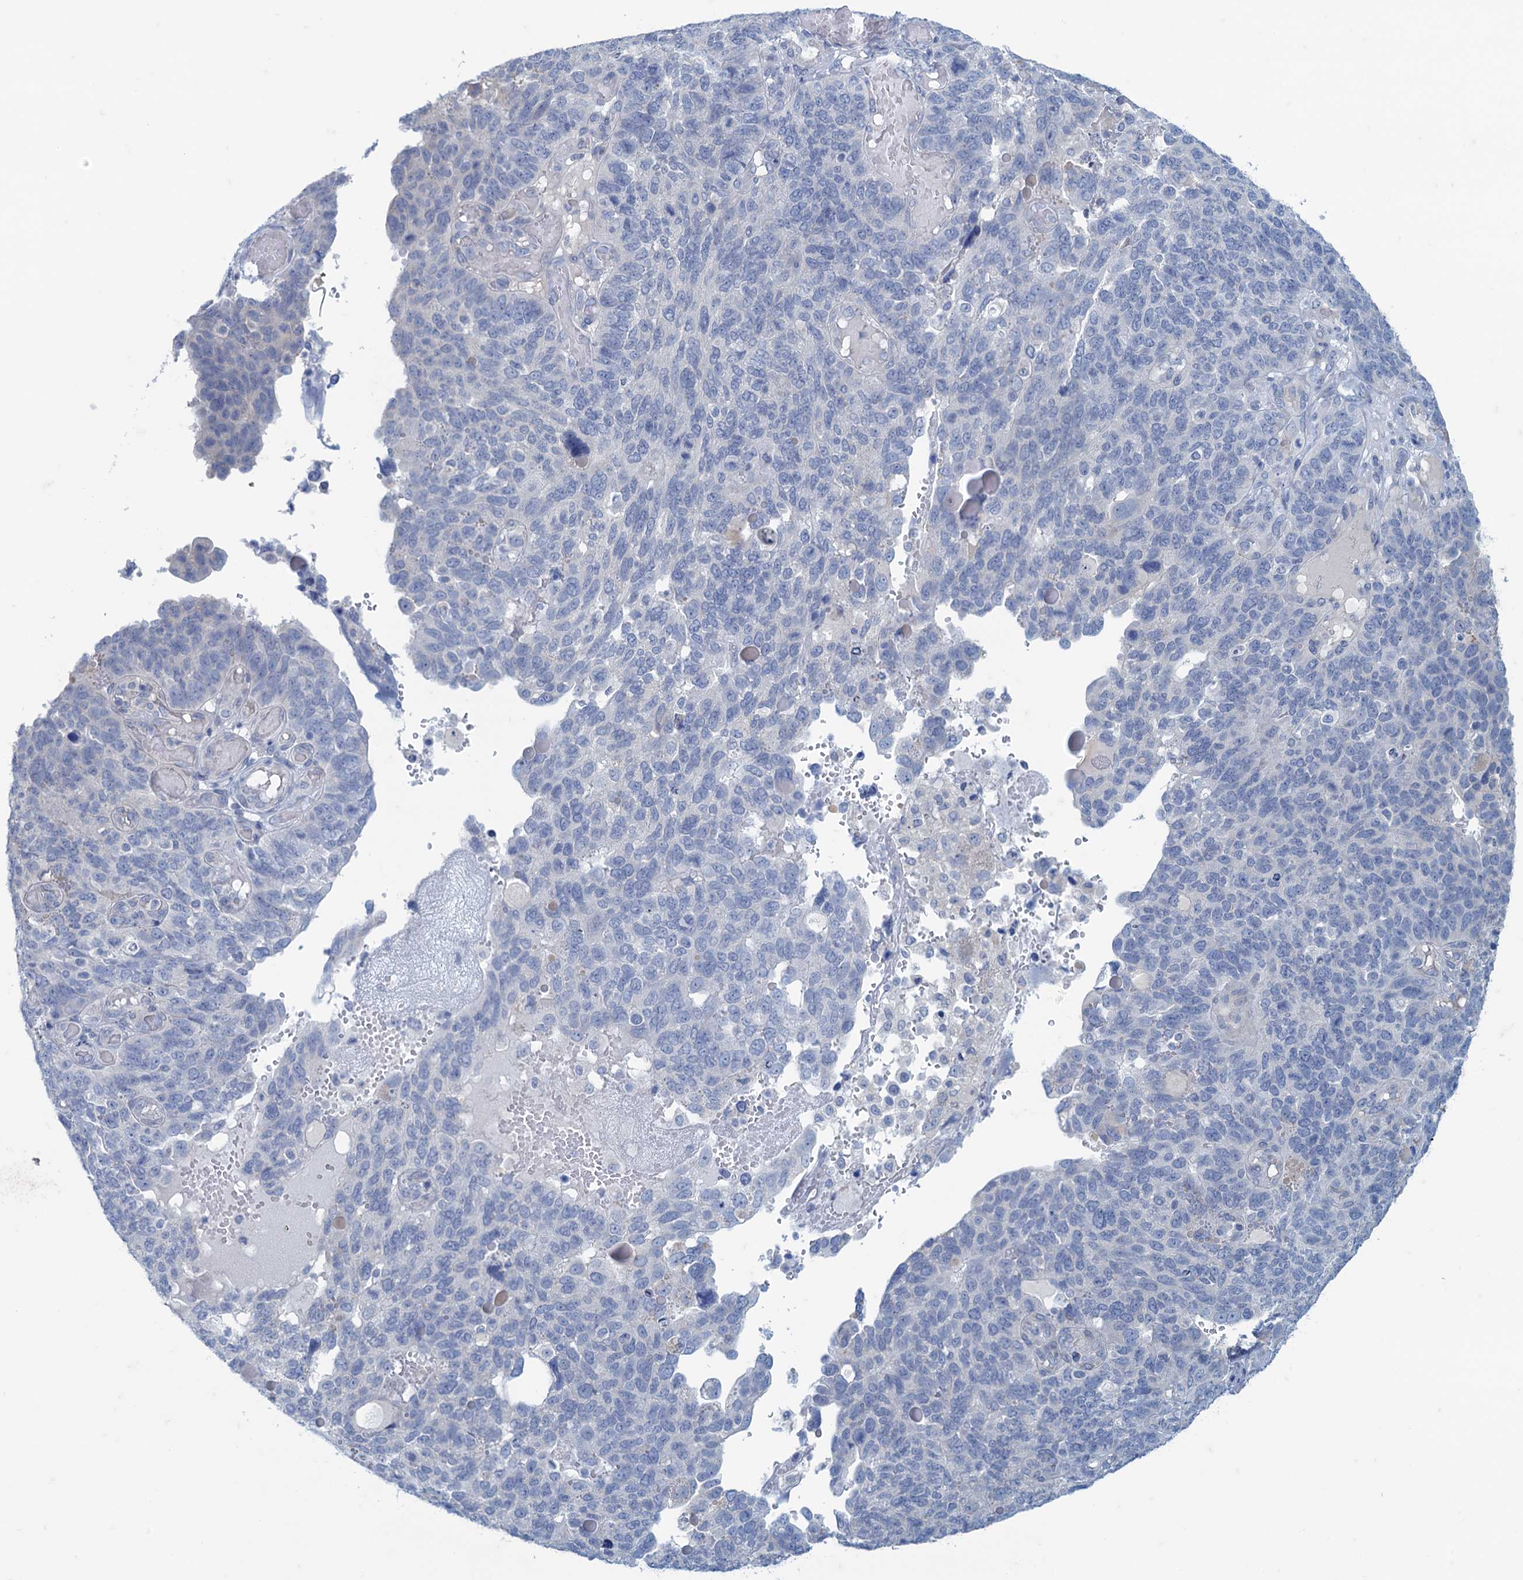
{"staining": {"intensity": "negative", "quantity": "none", "location": "none"}, "tissue": "endometrial cancer", "cell_type": "Tumor cells", "image_type": "cancer", "snomed": [{"axis": "morphology", "description": "Adenocarcinoma, NOS"}, {"axis": "topography", "description": "Endometrium"}], "caption": "DAB (3,3'-diaminobenzidine) immunohistochemical staining of adenocarcinoma (endometrial) exhibits no significant expression in tumor cells.", "gene": "MAP1LC3A", "patient": {"sex": "female", "age": 66}}